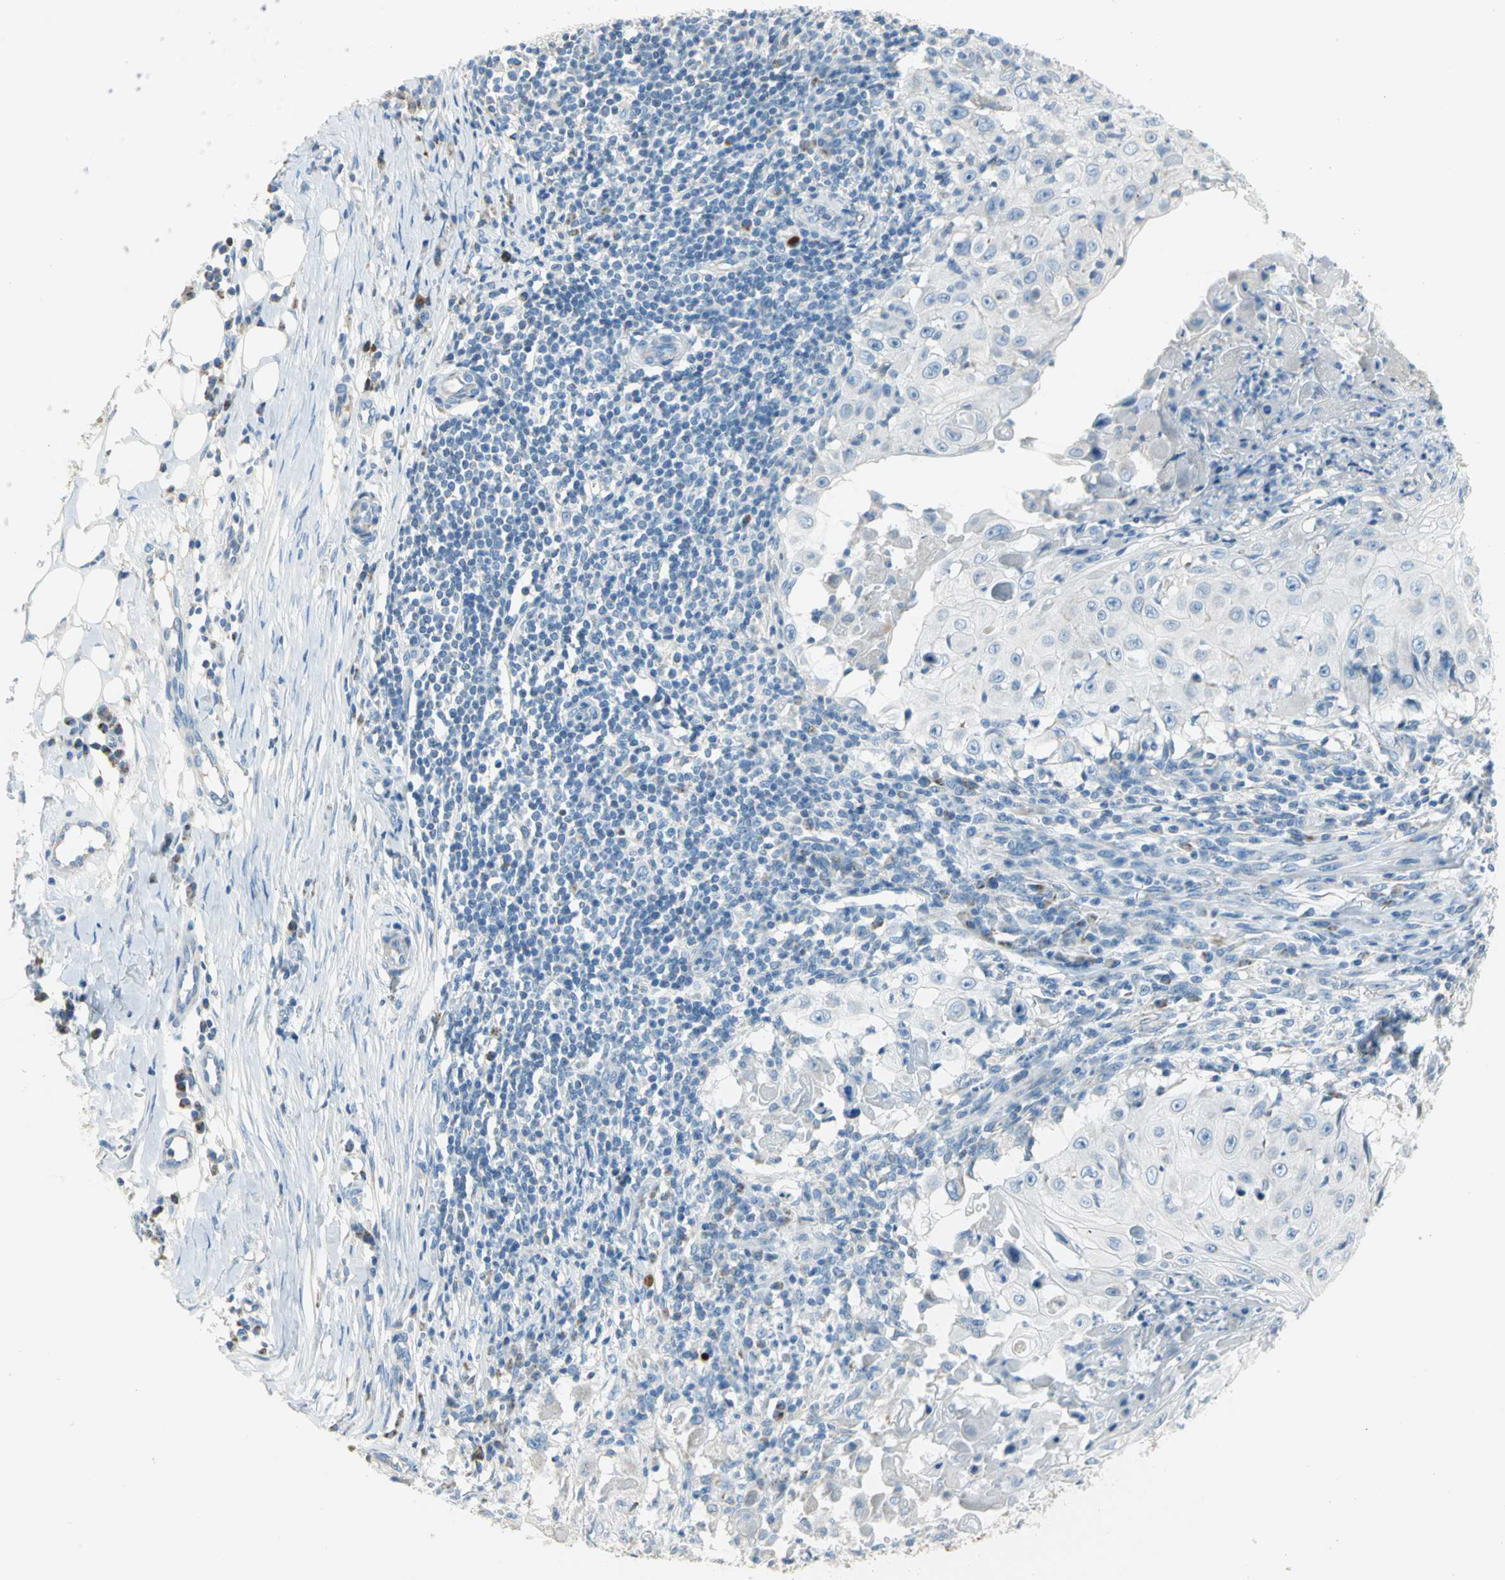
{"staining": {"intensity": "negative", "quantity": "none", "location": "none"}, "tissue": "skin cancer", "cell_type": "Tumor cells", "image_type": "cancer", "snomed": [{"axis": "morphology", "description": "Squamous cell carcinoma, NOS"}, {"axis": "topography", "description": "Skin"}], "caption": "Micrograph shows no significant protein staining in tumor cells of skin cancer. Brightfield microscopy of IHC stained with DAB (brown) and hematoxylin (blue), captured at high magnification.", "gene": "ALOX15", "patient": {"sex": "male", "age": 86}}